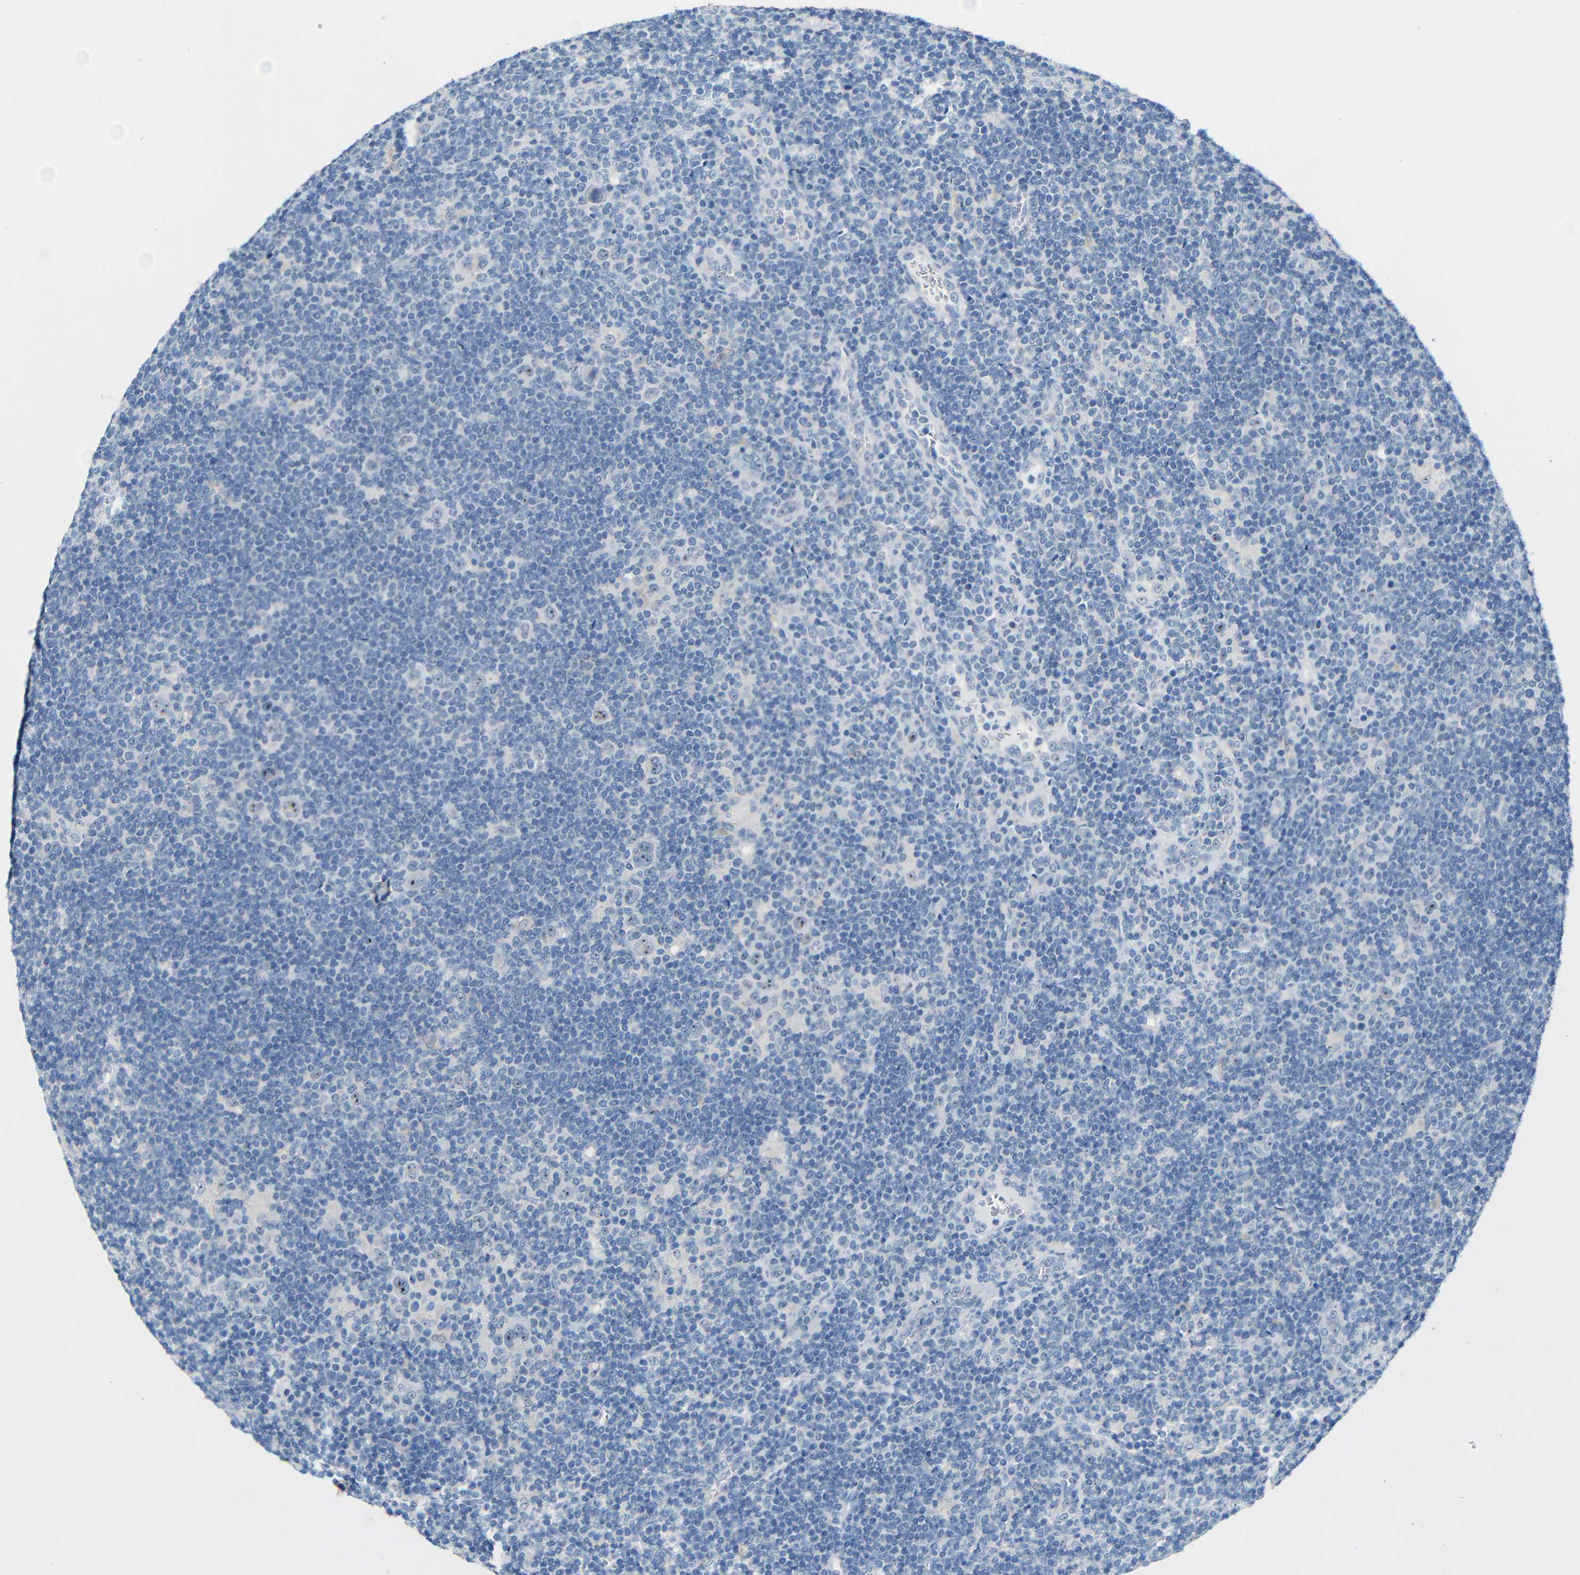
{"staining": {"intensity": "moderate", "quantity": ">75%", "location": "nuclear"}, "tissue": "lymphoma", "cell_type": "Tumor cells", "image_type": "cancer", "snomed": [{"axis": "morphology", "description": "Hodgkin's disease, NOS"}, {"axis": "topography", "description": "Lymph node"}], "caption": "There is medium levels of moderate nuclear expression in tumor cells of lymphoma, as demonstrated by immunohistochemical staining (brown color).", "gene": "C1orf210", "patient": {"sex": "female", "age": 57}}